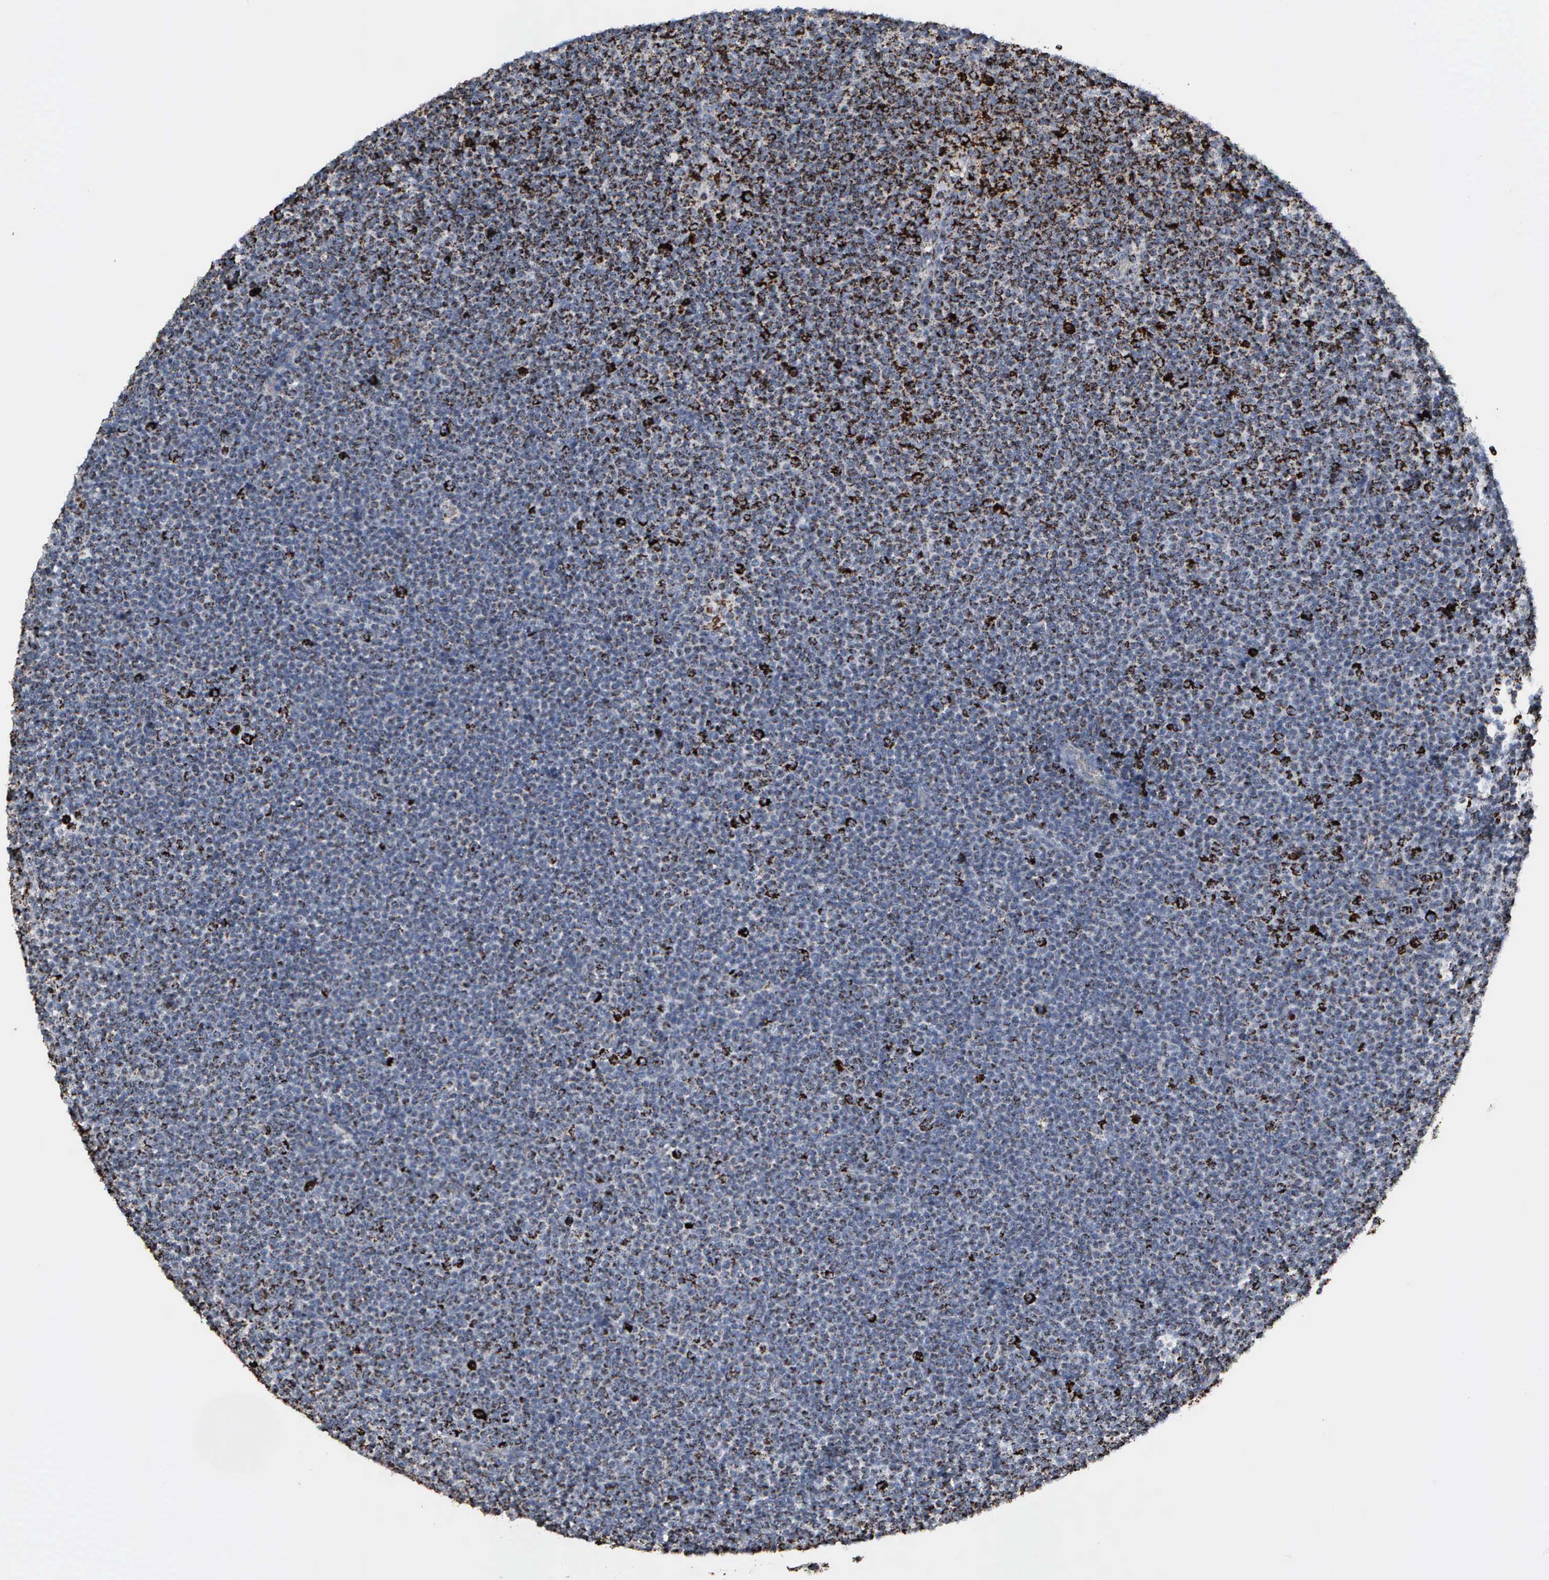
{"staining": {"intensity": "strong", "quantity": "25%-75%", "location": "cytoplasmic/membranous"}, "tissue": "lymphoma", "cell_type": "Tumor cells", "image_type": "cancer", "snomed": [{"axis": "morphology", "description": "Malignant lymphoma, non-Hodgkin's type, Low grade"}, {"axis": "topography", "description": "Lymph node"}], "caption": "Low-grade malignant lymphoma, non-Hodgkin's type was stained to show a protein in brown. There is high levels of strong cytoplasmic/membranous expression in approximately 25%-75% of tumor cells. The staining was performed using DAB, with brown indicating positive protein expression. Nuclei are stained blue with hematoxylin.", "gene": "HSPA9", "patient": {"sex": "female", "age": 69}}